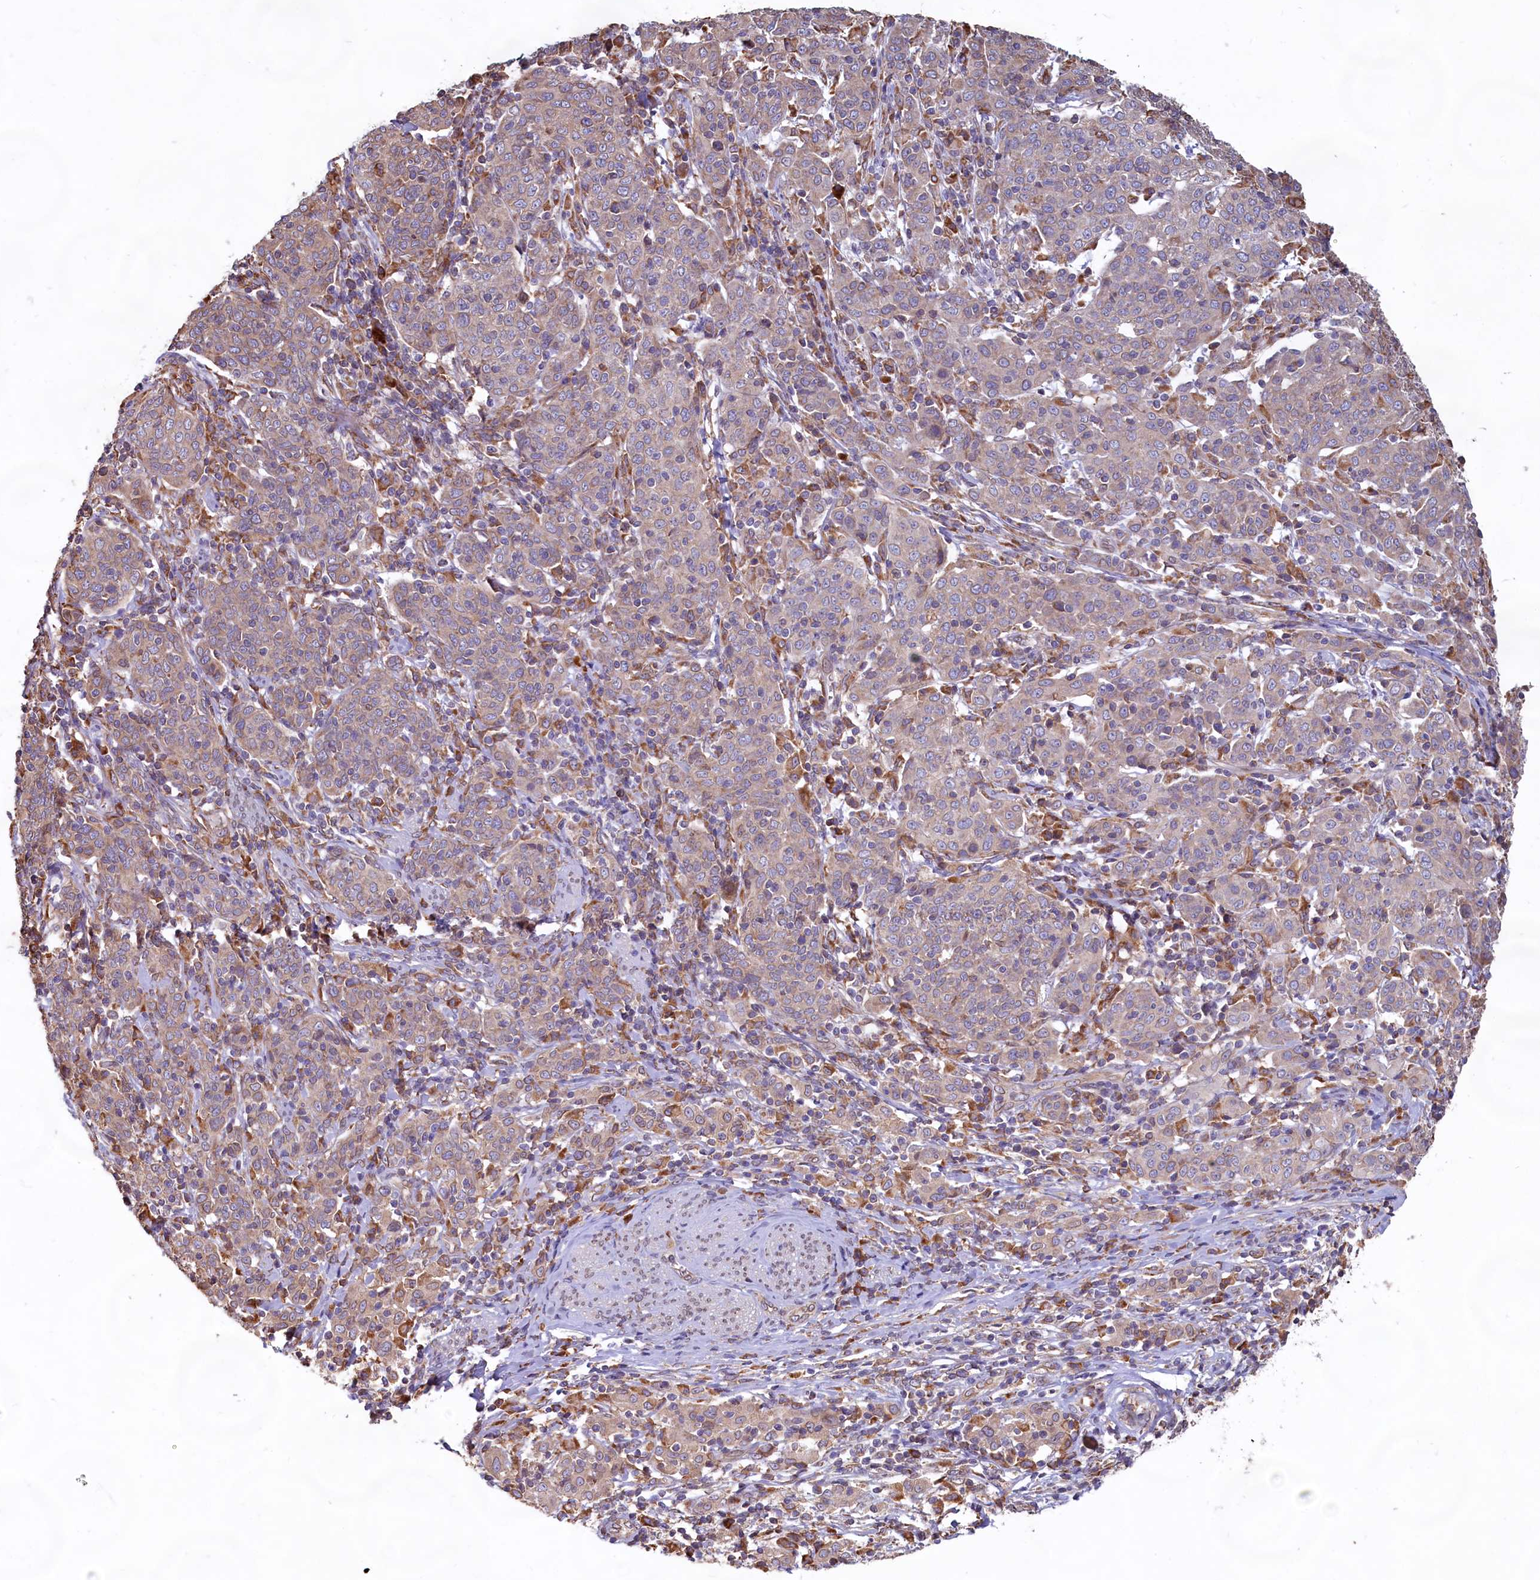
{"staining": {"intensity": "weak", "quantity": "25%-75%", "location": "cytoplasmic/membranous"}, "tissue": "cervical cancer", "cell_type": "Tumor cells", "image_type": "cancer", "snomed": [{"axis": "morphology", "description": "Squamous cell carcinoma, NOS"}, {"axis": "topography", "description": "Cervix"}], "caption": "A brown stain labels weak cytoplasmic/membranous staining of a protein in human cervical cancer tumor cells.", "gene": "TBC1D19", "patient": {"sex": "female", "age": 67}}